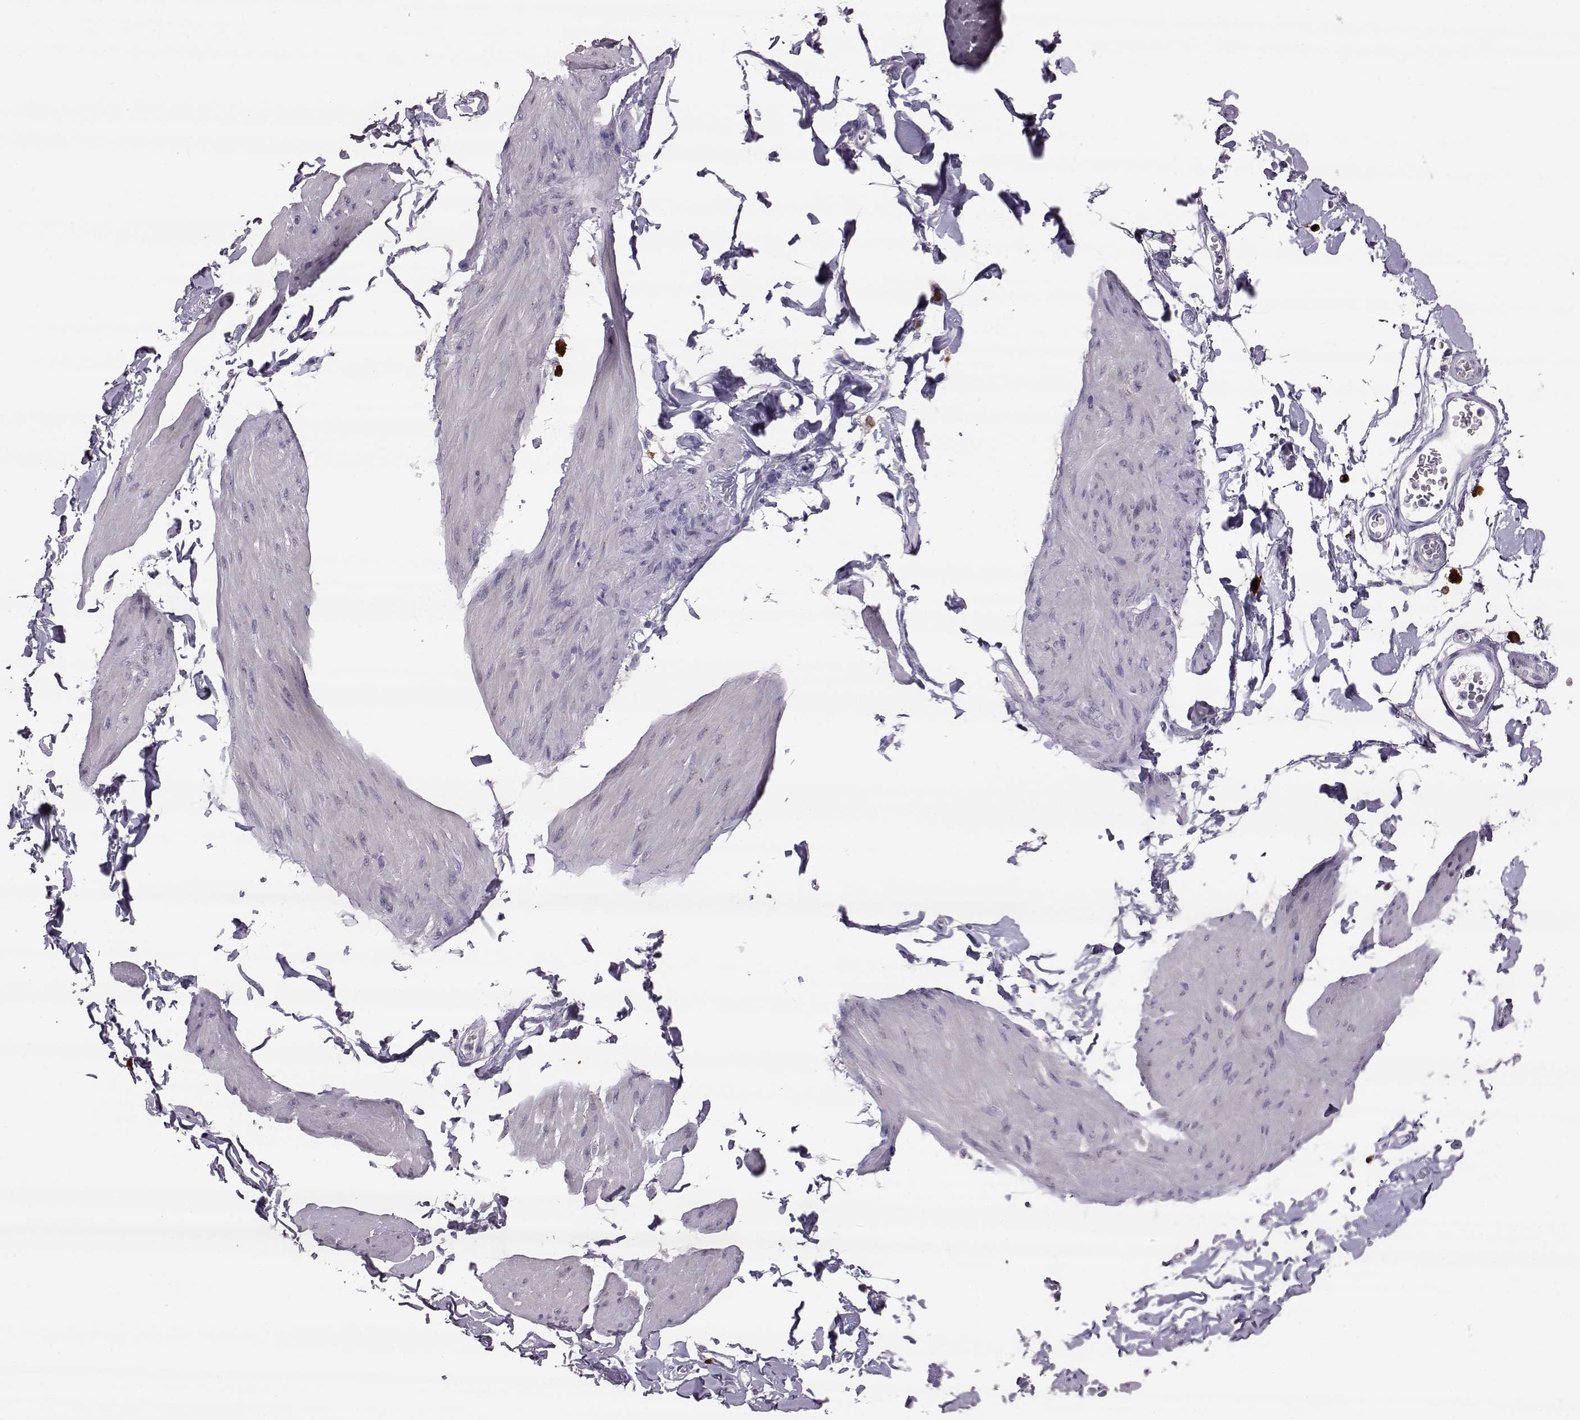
{"staining": {"intensity": "negative", "quantity": "none", "location": "none"}, "tissue": "smooth muscle", "cell_type": "Smooth muscle cells", "image_type": "normal", "snomed": [{"axis": "morphology", "description": "Normal tissue, NOS"}, {"axis": "topography", "description": "Adipose tissue"}, {"axis": "topography", "description": "Smooth muscle"}, {"axis": "topography", "description": "Peripheral nerve tissue"}], "caption": "An immunohistochemistry photomicrograph of benign smooth muscle is shown. There is no staining in smooth muscle cells of smooth muscle. (IHC, brightfield microscopy, high magnification).", "gene": "ADGRG5", "patient": {"sex": "male", "age": 83}}